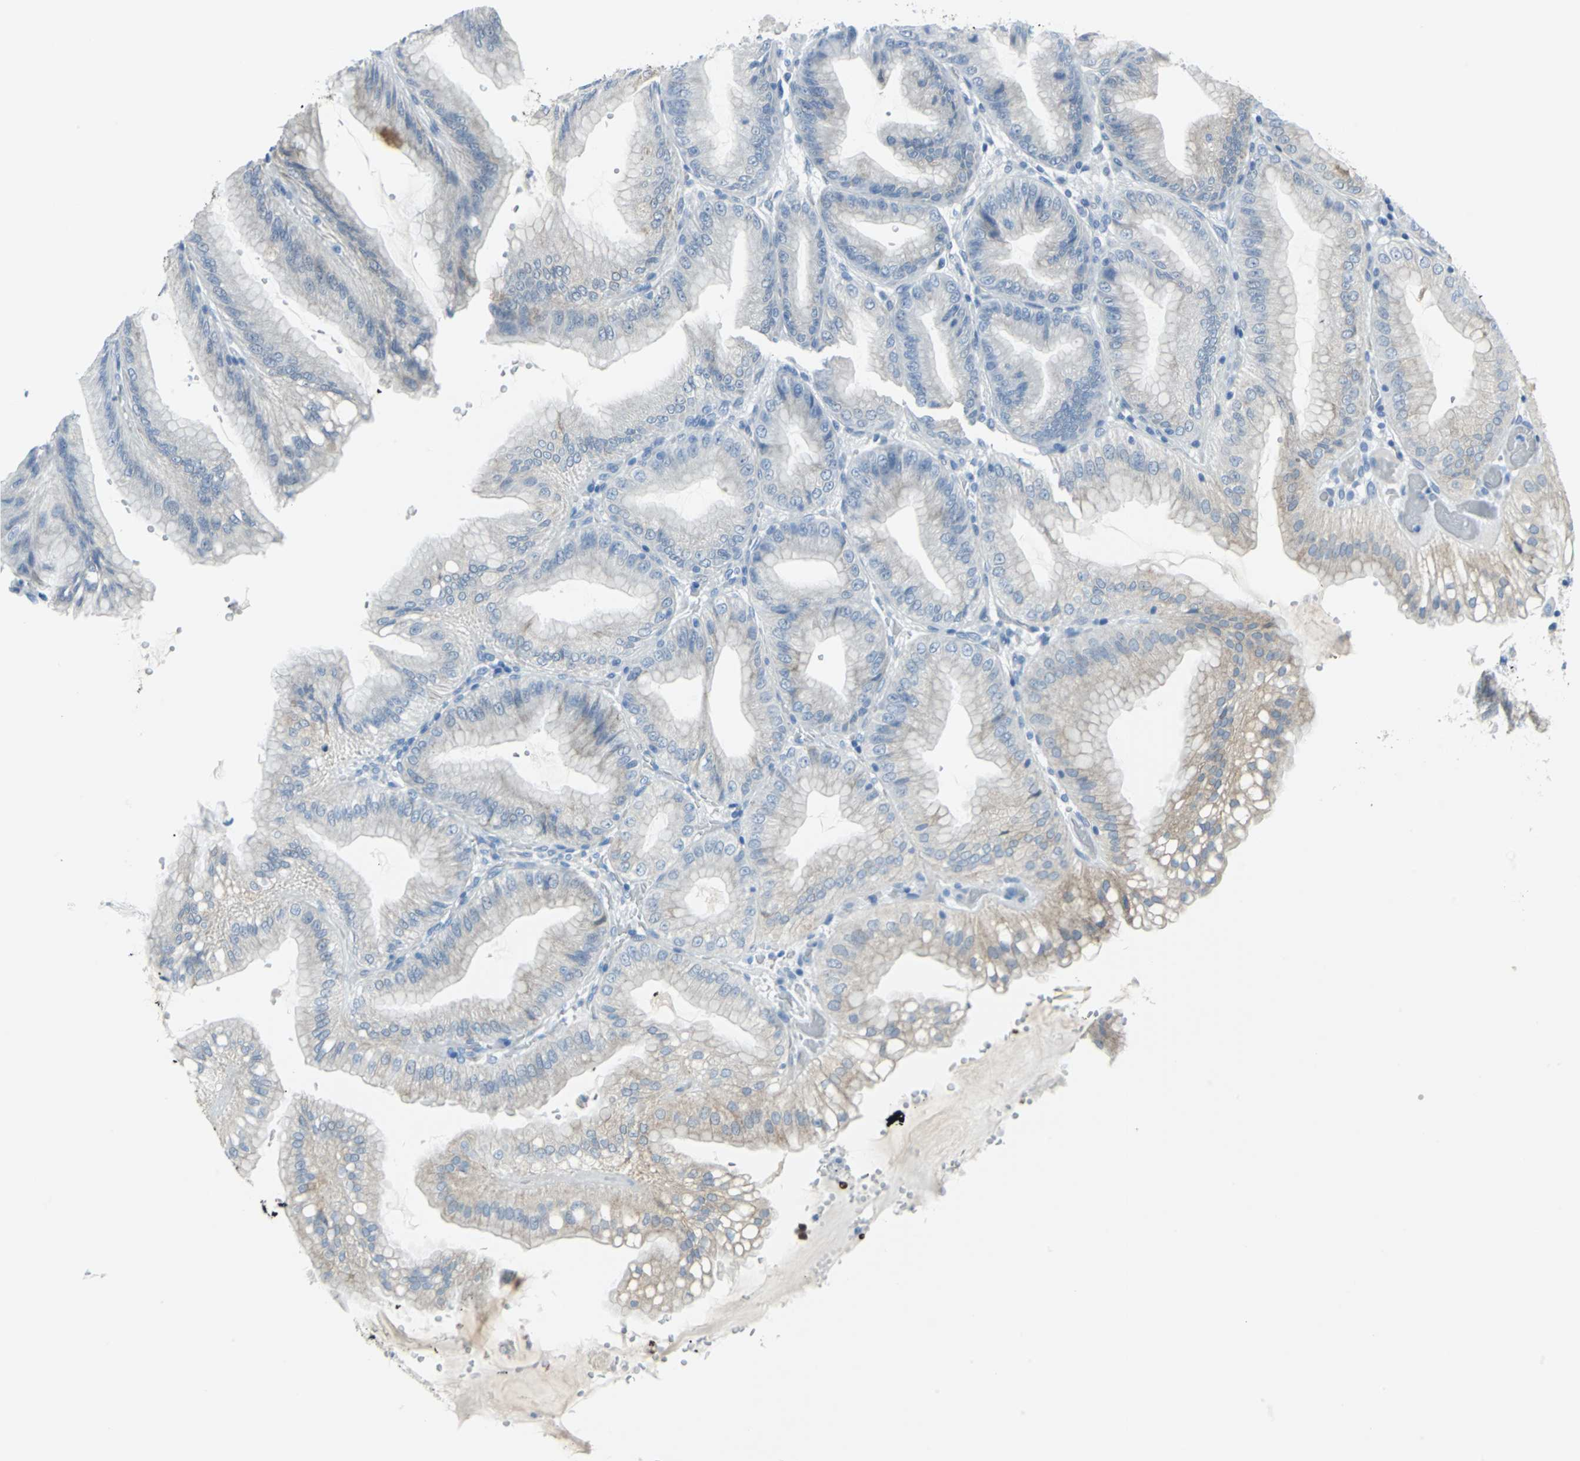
{"staining": {"intensity": "moderate", "quantity": "25%-75%", "location": "cytoplasmic/membranous"}, "tissue": "stomach", "cell_type": "Glandular cells", "image_type": "normal", "snomed": [{"axis": "morphology", "description": "Normal tissue, NOS"}, {"axis": "topography", "description": "Stomach, lower"}], "caption": "This photomicrograph shows IHC staining of normal stomach, with medium moderate cytoplasmic/membranous expression in approximately 25%-75% of glandular cells.", "gene": "CYB5A", "patient": {"sex": "male", "age": 71}}